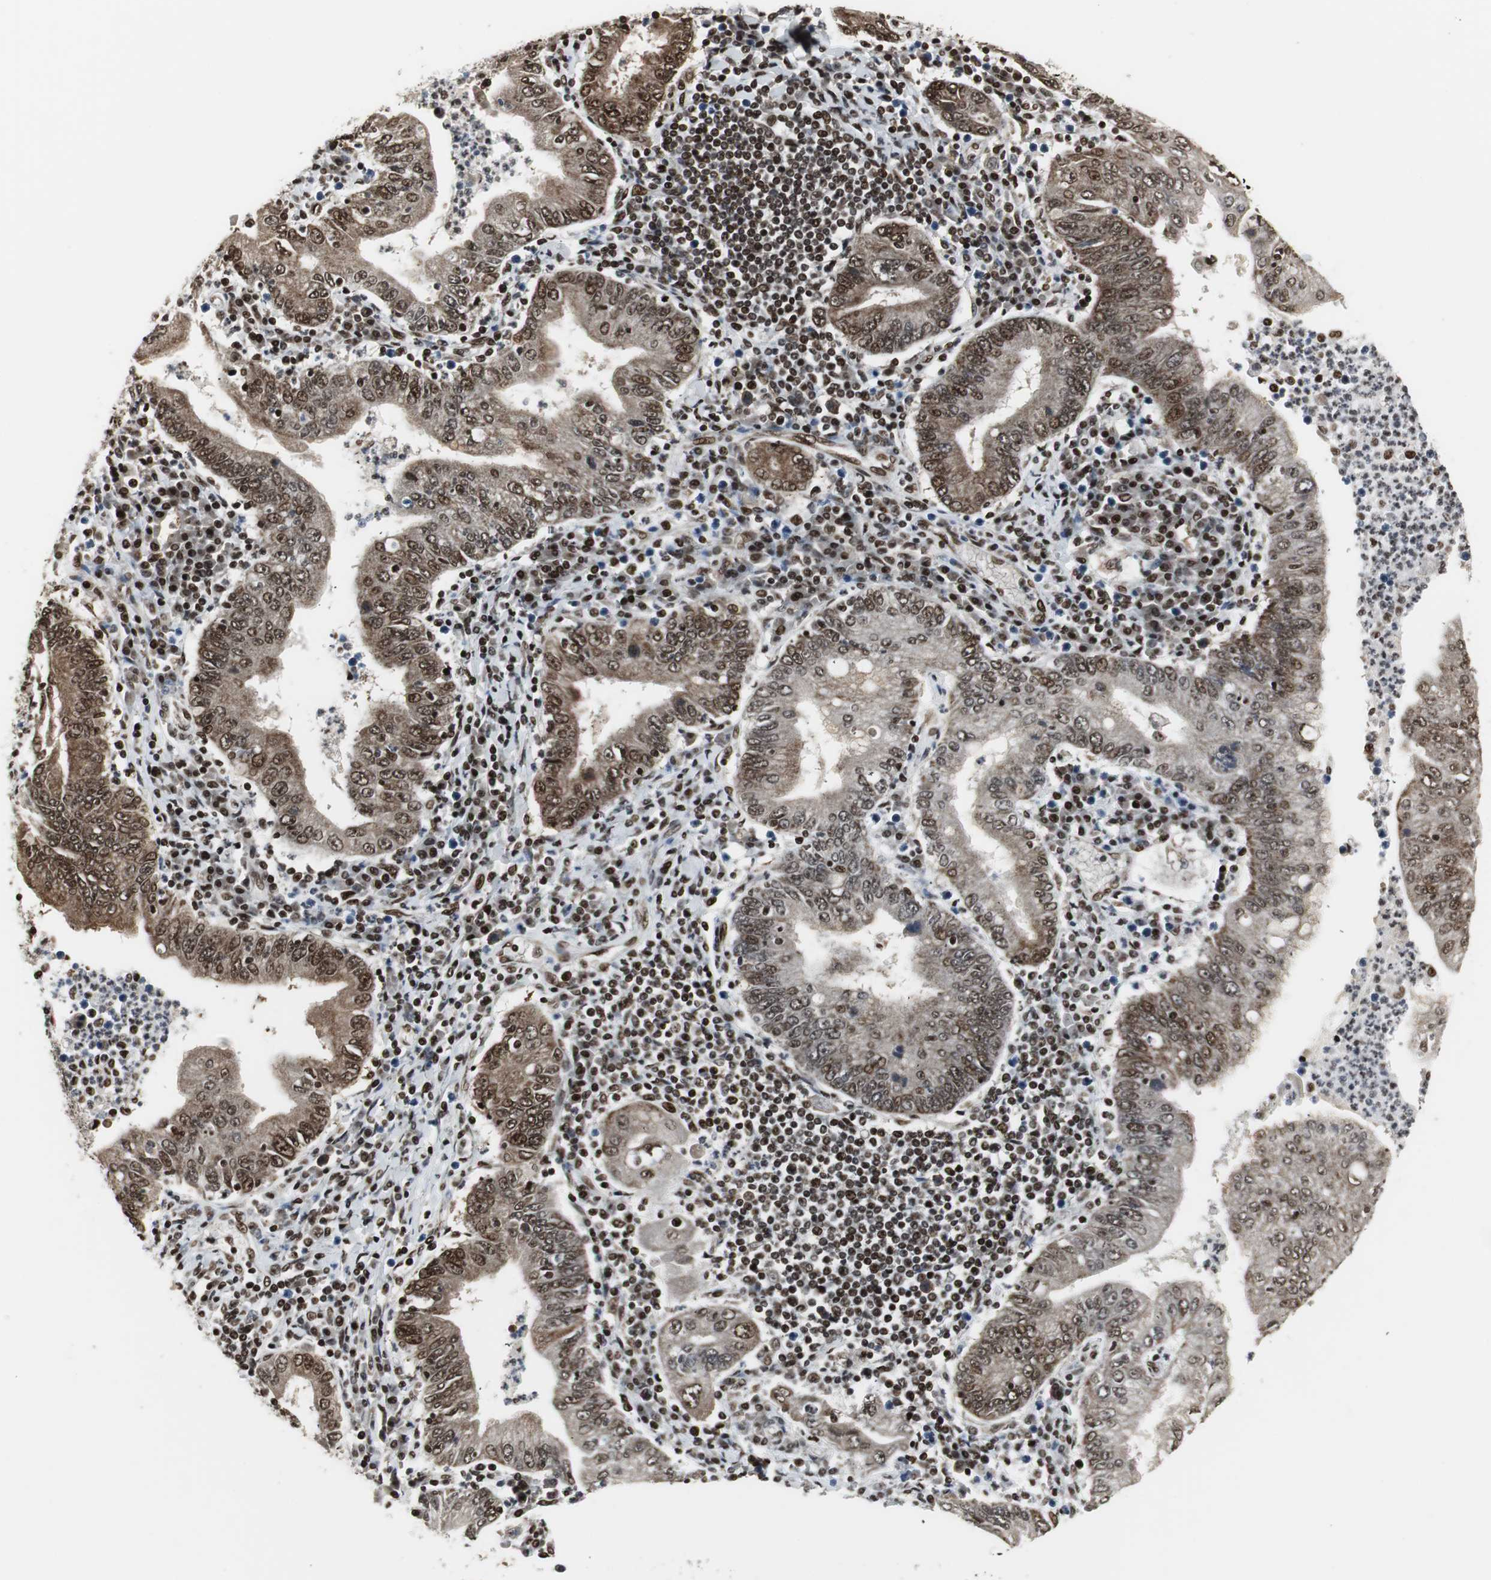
{"staining": {"intensity": "strong", "quantity": ">75%", "location": "cytoplasmic/membranous,nuclear"}, "tissue": "stomach cancer", "cell_type": "Tumor cells", "image_type": "cancer", "snomed": [{"axis": "morphology", "description": "Normal tissue, NOS"}, {"axis": "morphology", "description": "Adenocarcinoma, NOS"}, {"axis": "topography", "description": "Esophagus"}, {"axis": "topography", "description": "Stomach, upper"}, {"axis": "topography", "description": "Peripheral nerve tissue"}], "caption": "This histopathology image exhibits IHC staining of stomach cancer (adenocarcinoma), with high strong cytoplasmic/membranous and nuclear positivity in approximately >75% of tumor cells.", "gene": "PARN", "patient": {"sex": "male", "age": 62}}